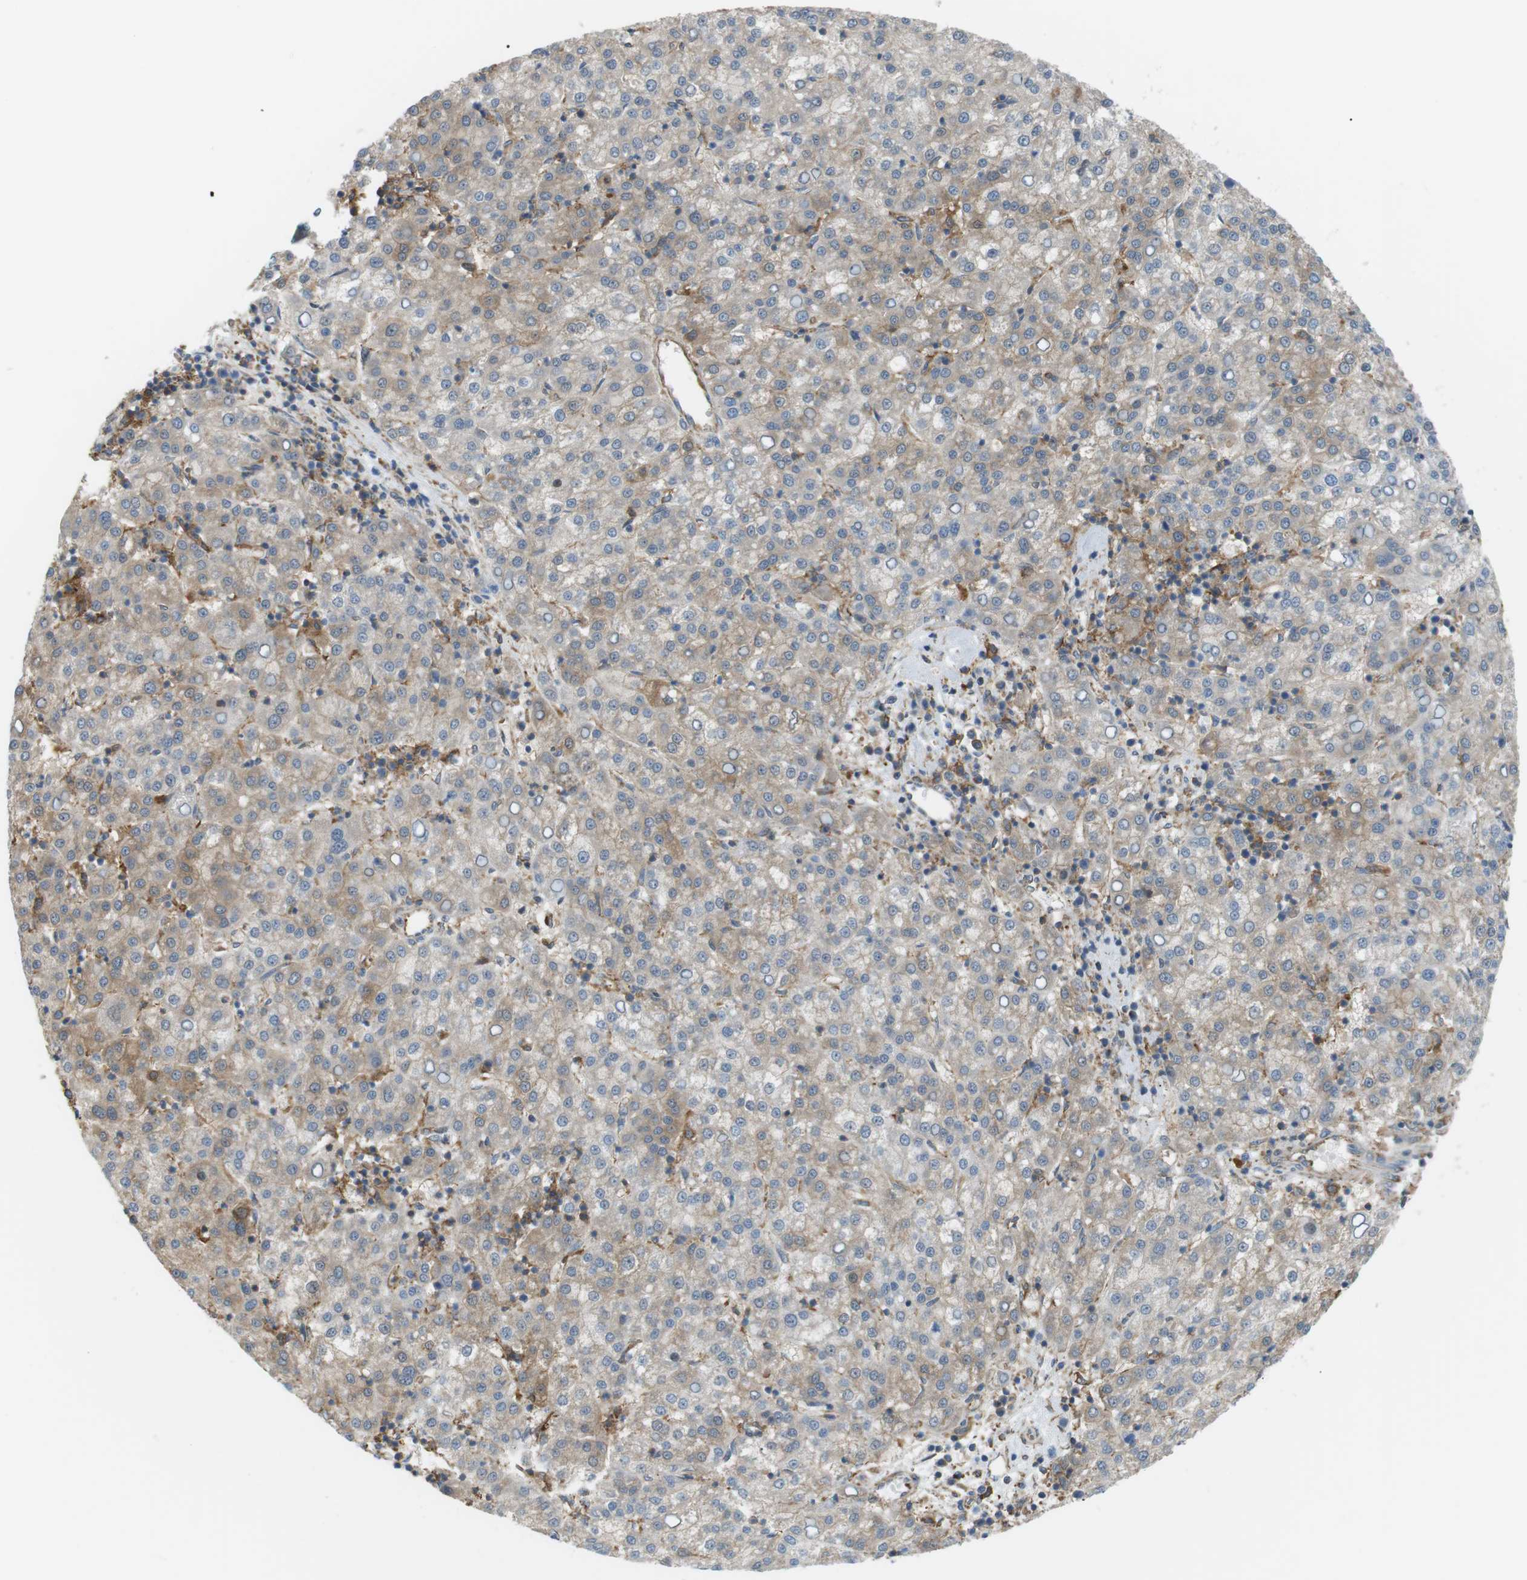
{"staining": {"intensity": "weak", "quantity": "25%-75%", "location": "cytoplasmic/membranous"}, "tissue": "liver cancer", "cell_type": "Tumor cells", "image_type": "cancer", "snomed": [{"axis": "morphology", "description": "Carcinoma, Hepatocellular, NOS"}, {"axis": "topography", "description": "Liver"}], "caption": "Immunohistochemistry of hepatocellular carcinoma (liver) demonstrates low levels of weak cytoplasmic/membranous expression in about 25%-75% of tumor cells.", "gene": "PEPD", "patient": {"sex": "female", "age": 58}}